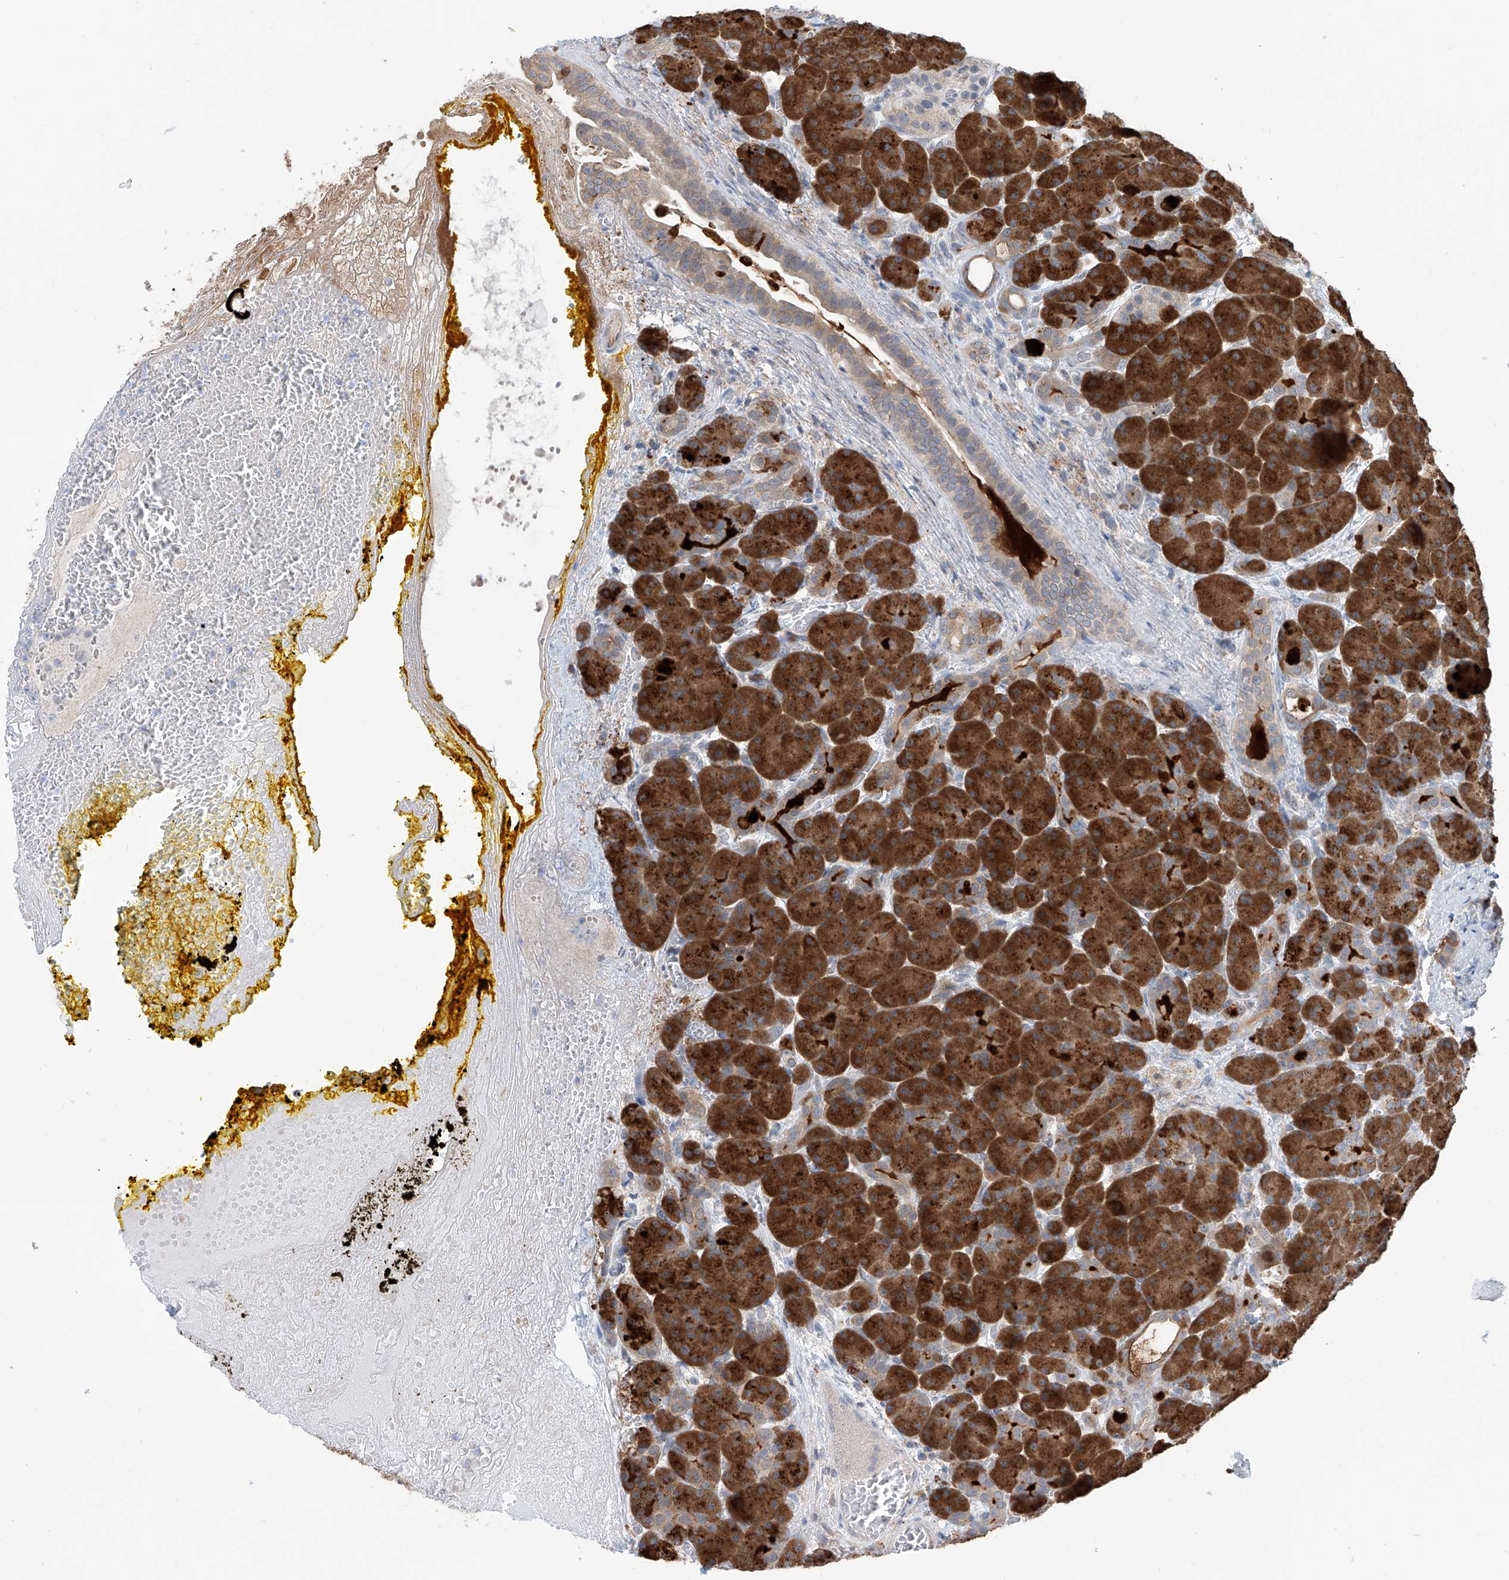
{"staining": {"intensity": "strong", "quantity": ">75%", "location": "cytoplasmic/membranous"}, "tissue": "pancreas", "cell_type": "Exocrine glandular cells", "image_type": "normal", "snomed": [{"axis": "morphology", "description": "Normal tissue, NOS"}, {"axis": "topography", "description": "Pancreas"}], "caption": "Unremarkable pancreas was stained to show a protein in brown. There is high levels of strong cytoplasmic/membranous positivity in about >75% of exocrine glandular cells. (brown staining indicates protein expression, while blue staining denotes nuclei).", "gene": "KCNK10", "patient": {"sex": "male", "age": 63}}